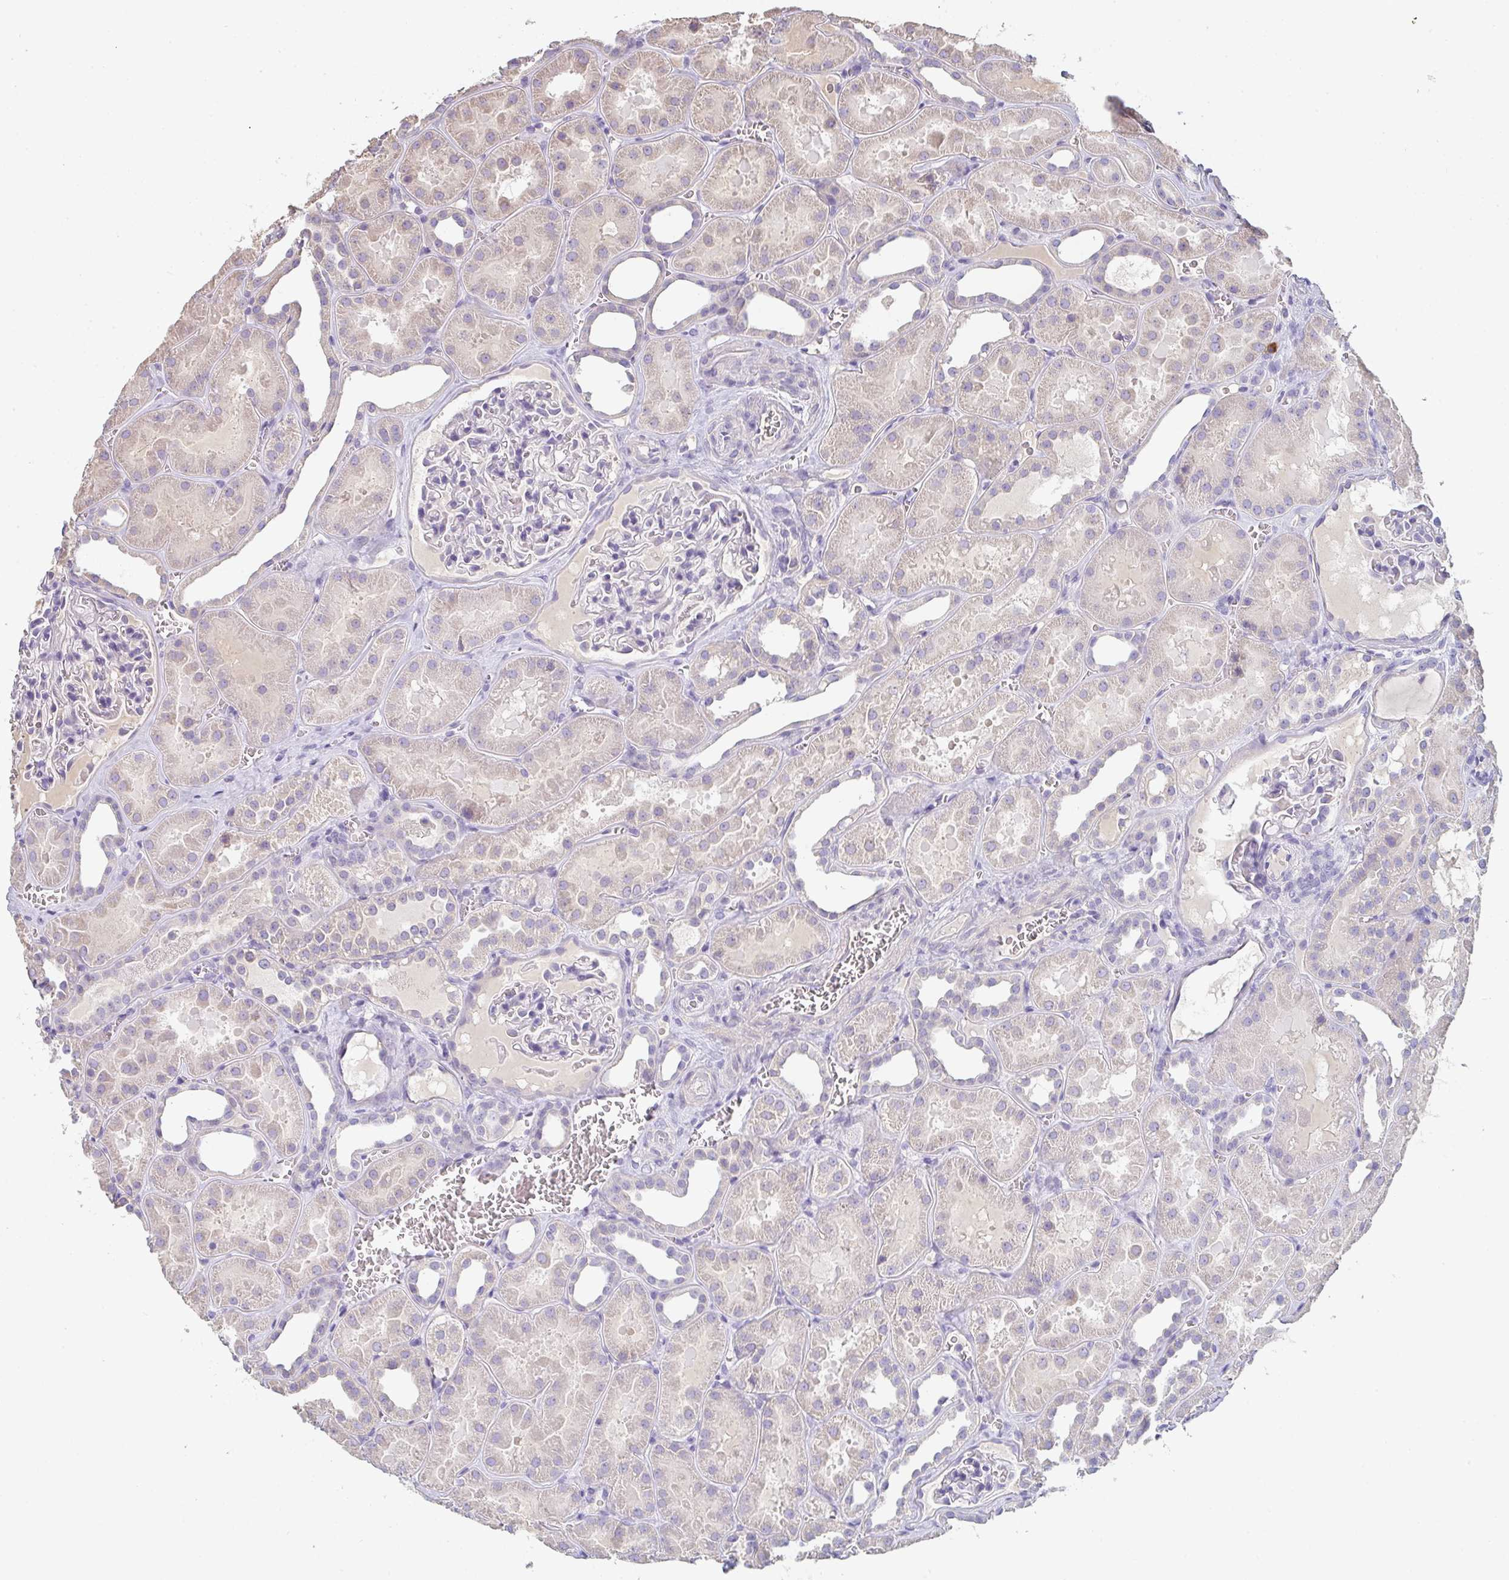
{"staining": {"intensity": "negative", "quantity": "none", "location": "none"}, "tissue": "kidney", "cell_type": "Cells in glomeruli", "image_type": "normal", "snomed": [{"axis": "morphology", "description": "Normal tissue, NOS"}, {"axis": "topography", "description": "Kidney"}], "caption": "High magnification brightfield microscopy of unremarkable kidney stained with DAB (brown) and counterstained with hematoxylin (blue): cells in glomeruli show no significant positivity. (DAB (3,3'-diaminobenzidine) immunohistochemistry visualized using brightfield microscopy, high magnification).", "gene": "ZNF215", "patient": {"sex": "female", "age": 41}}